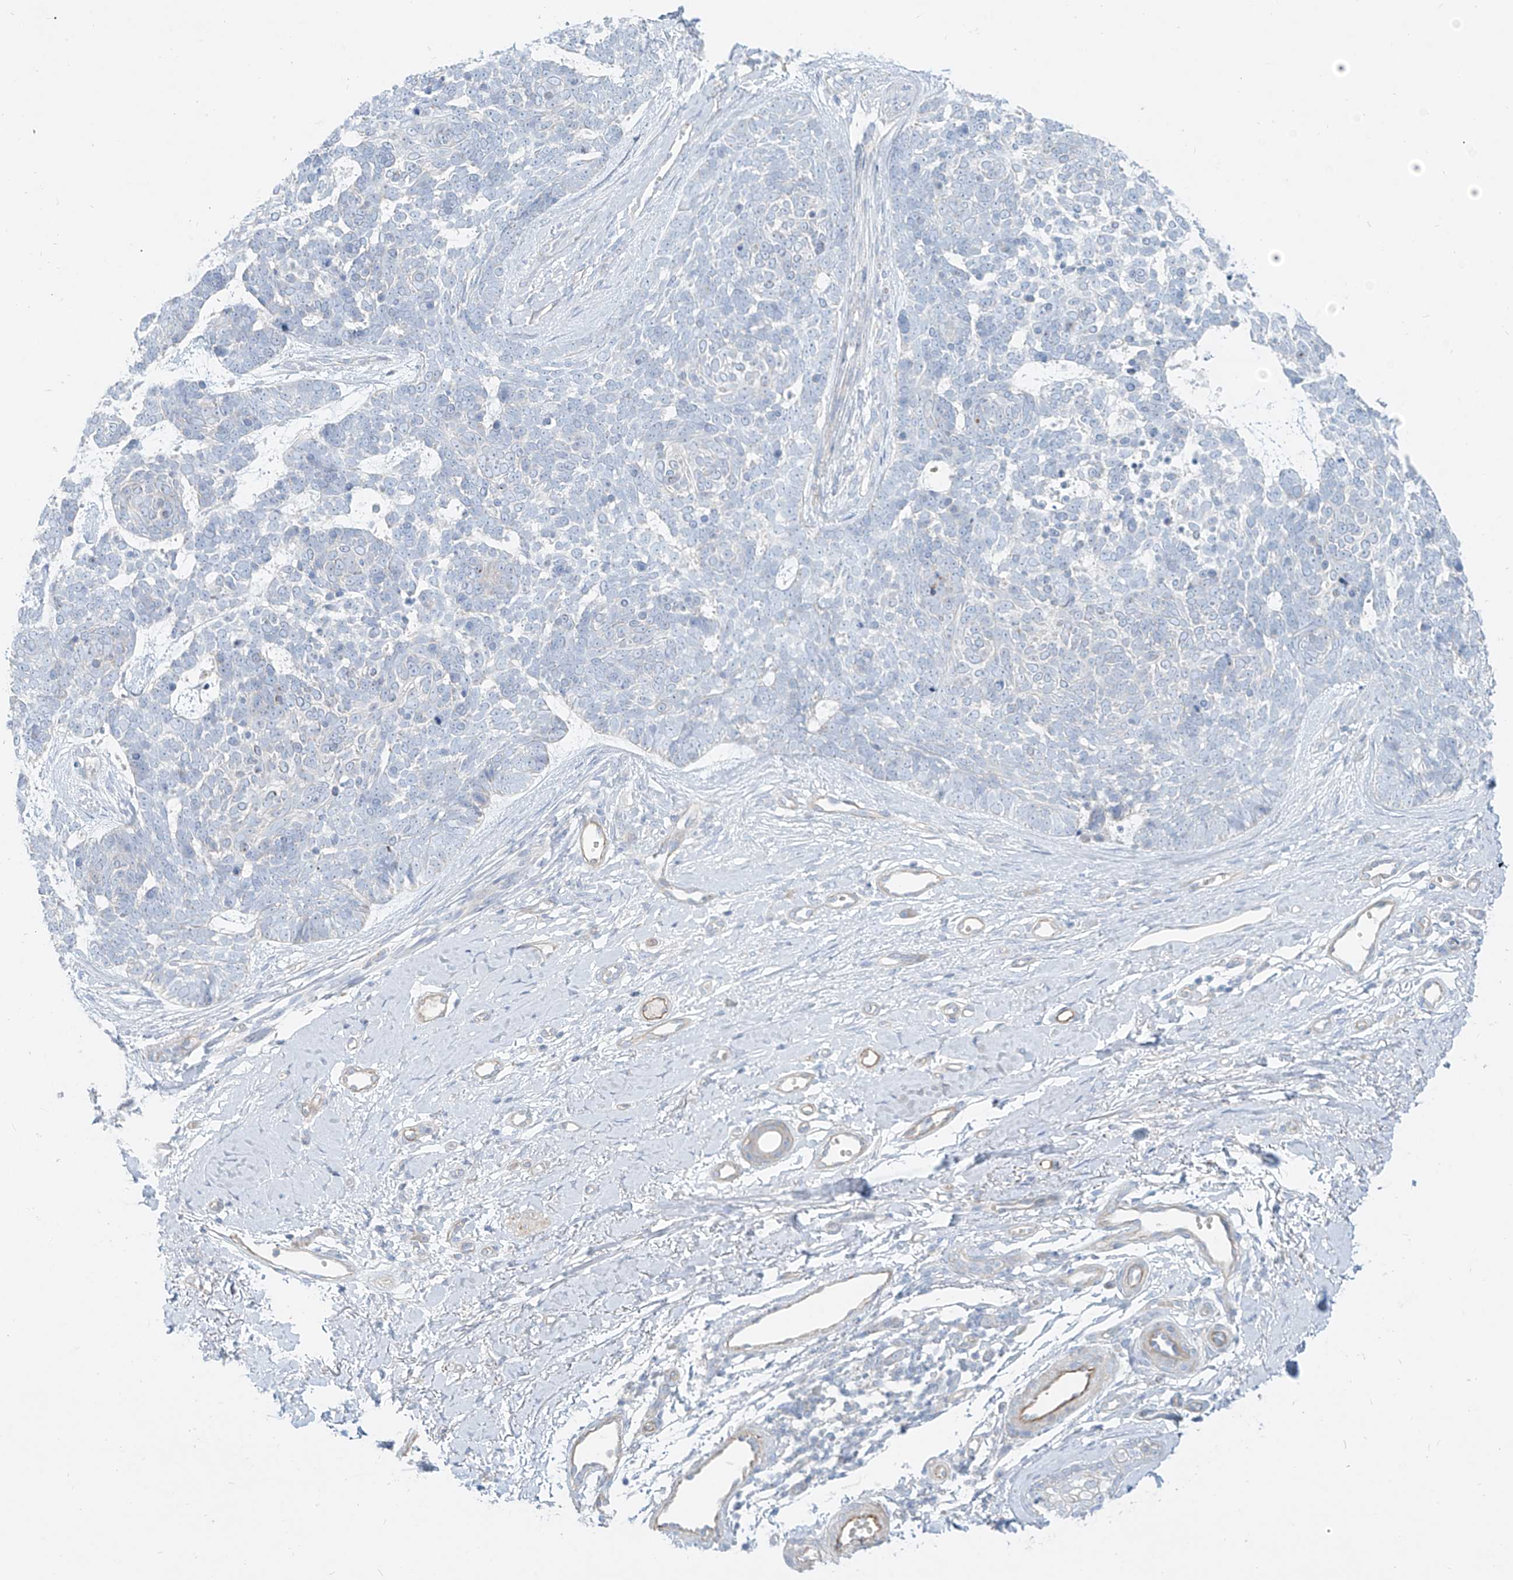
{"staining": {"intensity": "negative", "quantity": "none", "location": "none"}, "tissue": "skin cancer", "cell_type": "Tumor cells", "image_type": "cancer", "snomed": [{"axis": "morphology", "description": "Basal cell carcinoma"}, {"axis": "topography", "description": "Skin"}], "caption": "Protein analysis of skin cancer (basal cell carcinoma) reveals no significant positivity in tumor cells.", "gene": "AJM1", "patient": {"sex": "female", "age": 81}}